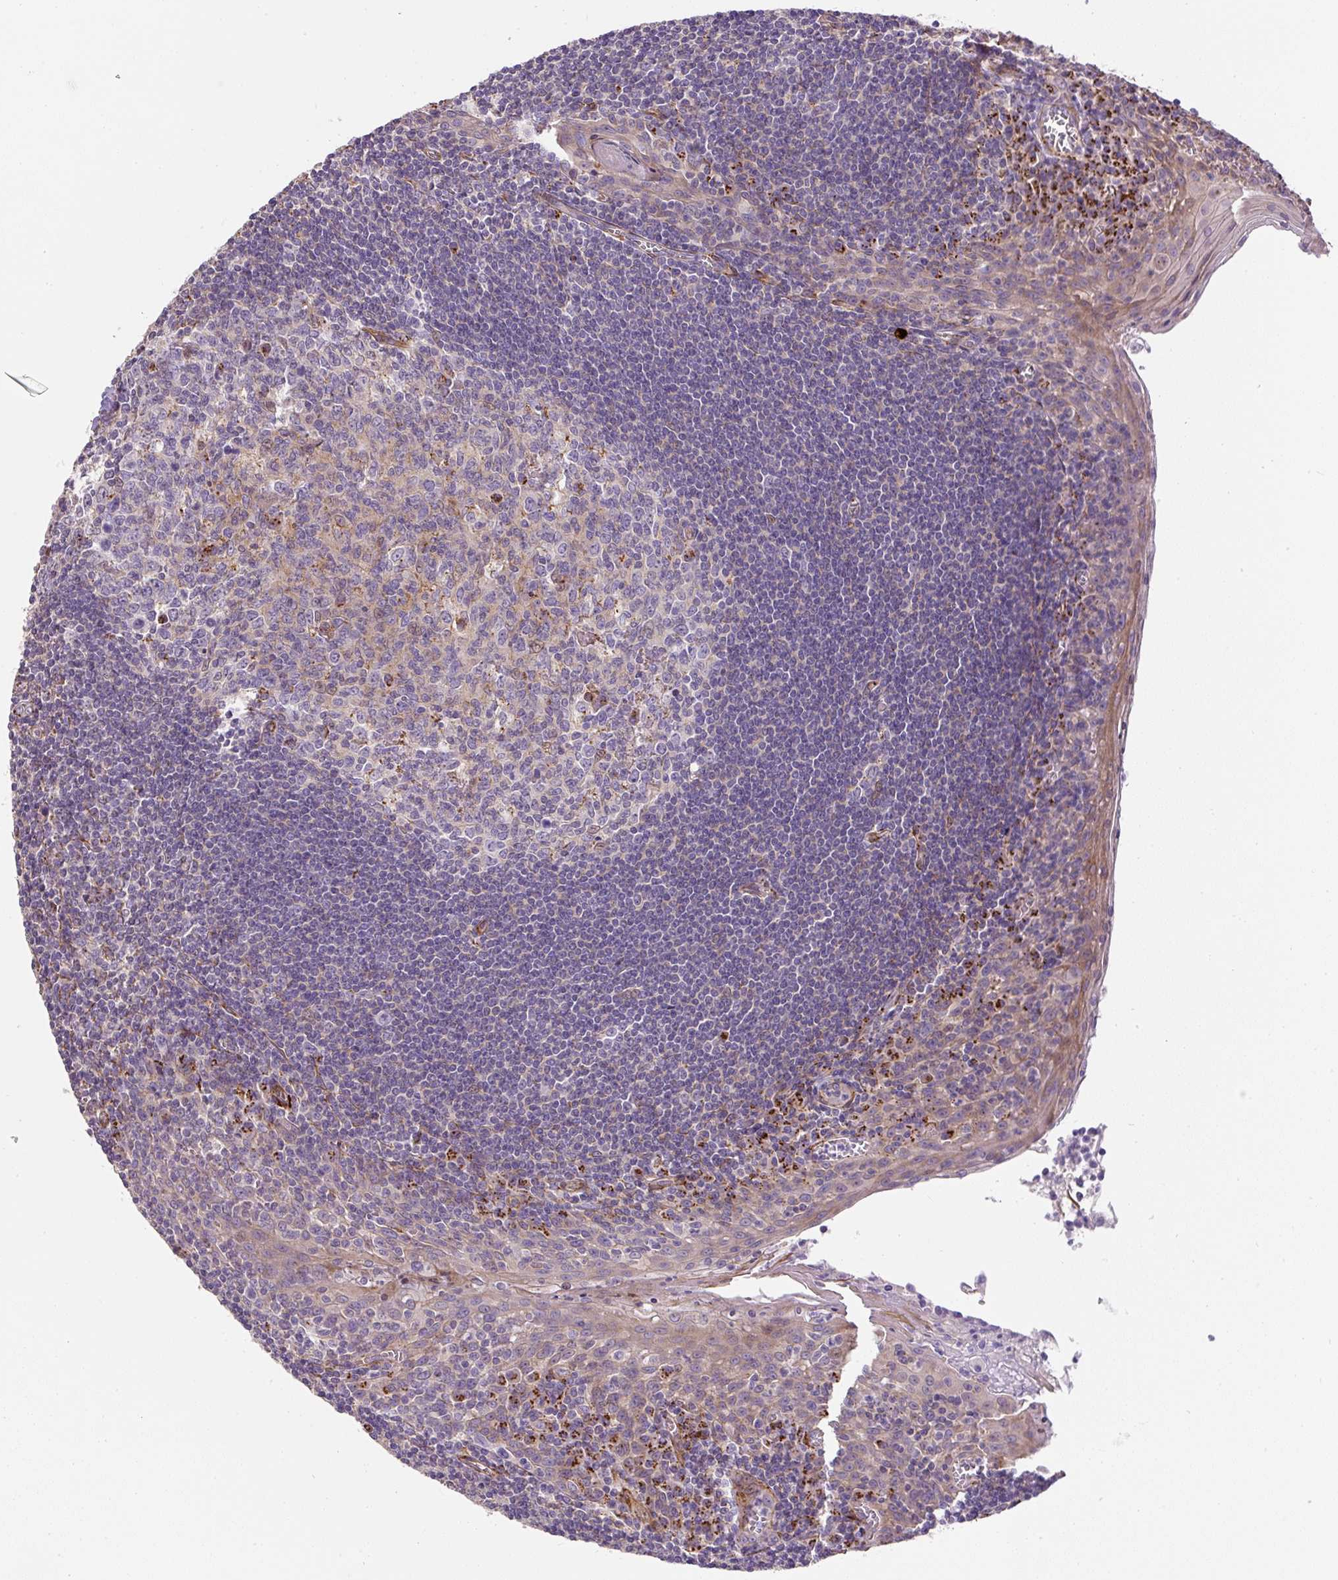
{"staining": {"intensity": "weak", "quantity": "<25%", "location": "cytoplasmic/membranous"}, "tissue": "tonsil", "cell_type": "Germinal center cells", "image_type": "normal", "snomed": [{"axis": "morphology", "description": "Normal tissue, NOS"}, {"axis": "topography", "description": "Tonsil"}], "caption": "Benign tonsil was stained to show a protein in brown. There is no significant staining in germinal center cells. The staining is performed using DAB (3,3'-diaminobenzidine) brown chromogen with nuclei counter-stained in using hematoxylin.", "gene": "RNF170", "patient": {"sex": "male", "age": 27}}